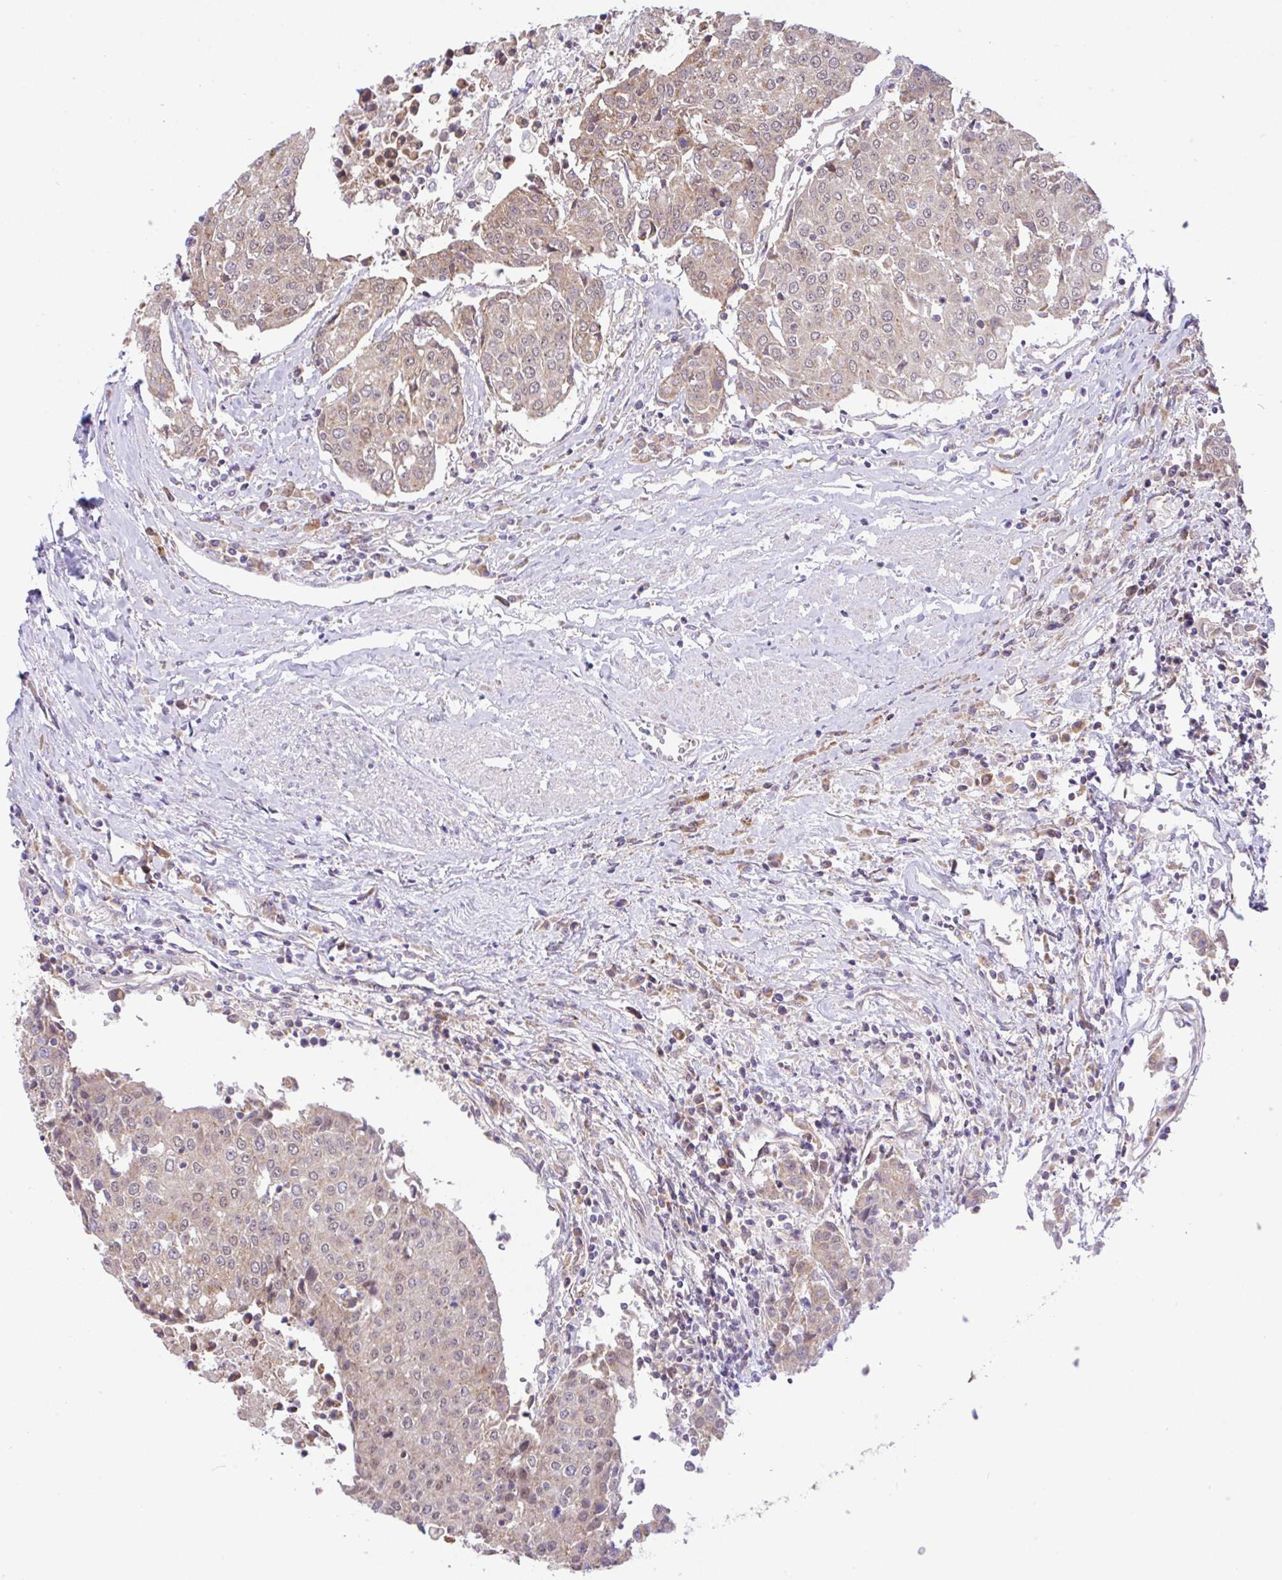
{"staining": {"intensity": "weak", "quantity": "<25%", "location": "cytoplasmic/membranous"}, "tissue": "urothelial cancer", "cell_type": "Tumor cells", "image_type": "cancer", "snomed": [{"axis": "morphology", "description": "Urothelial carcinoma, High grade"}, {"axis": "topography", "description": "Urinary bladder"}], "caption": "Immunohistochemistry (IHC) micrograph of neoplastic tissue: high-grade urothelial carcinoma stained with DAB (3,3'-diaminobenzidine) displays no significant protein expression in tumor cells.", "gene": "DLEU7", "patient": {"sex": "female", "age": 85}}